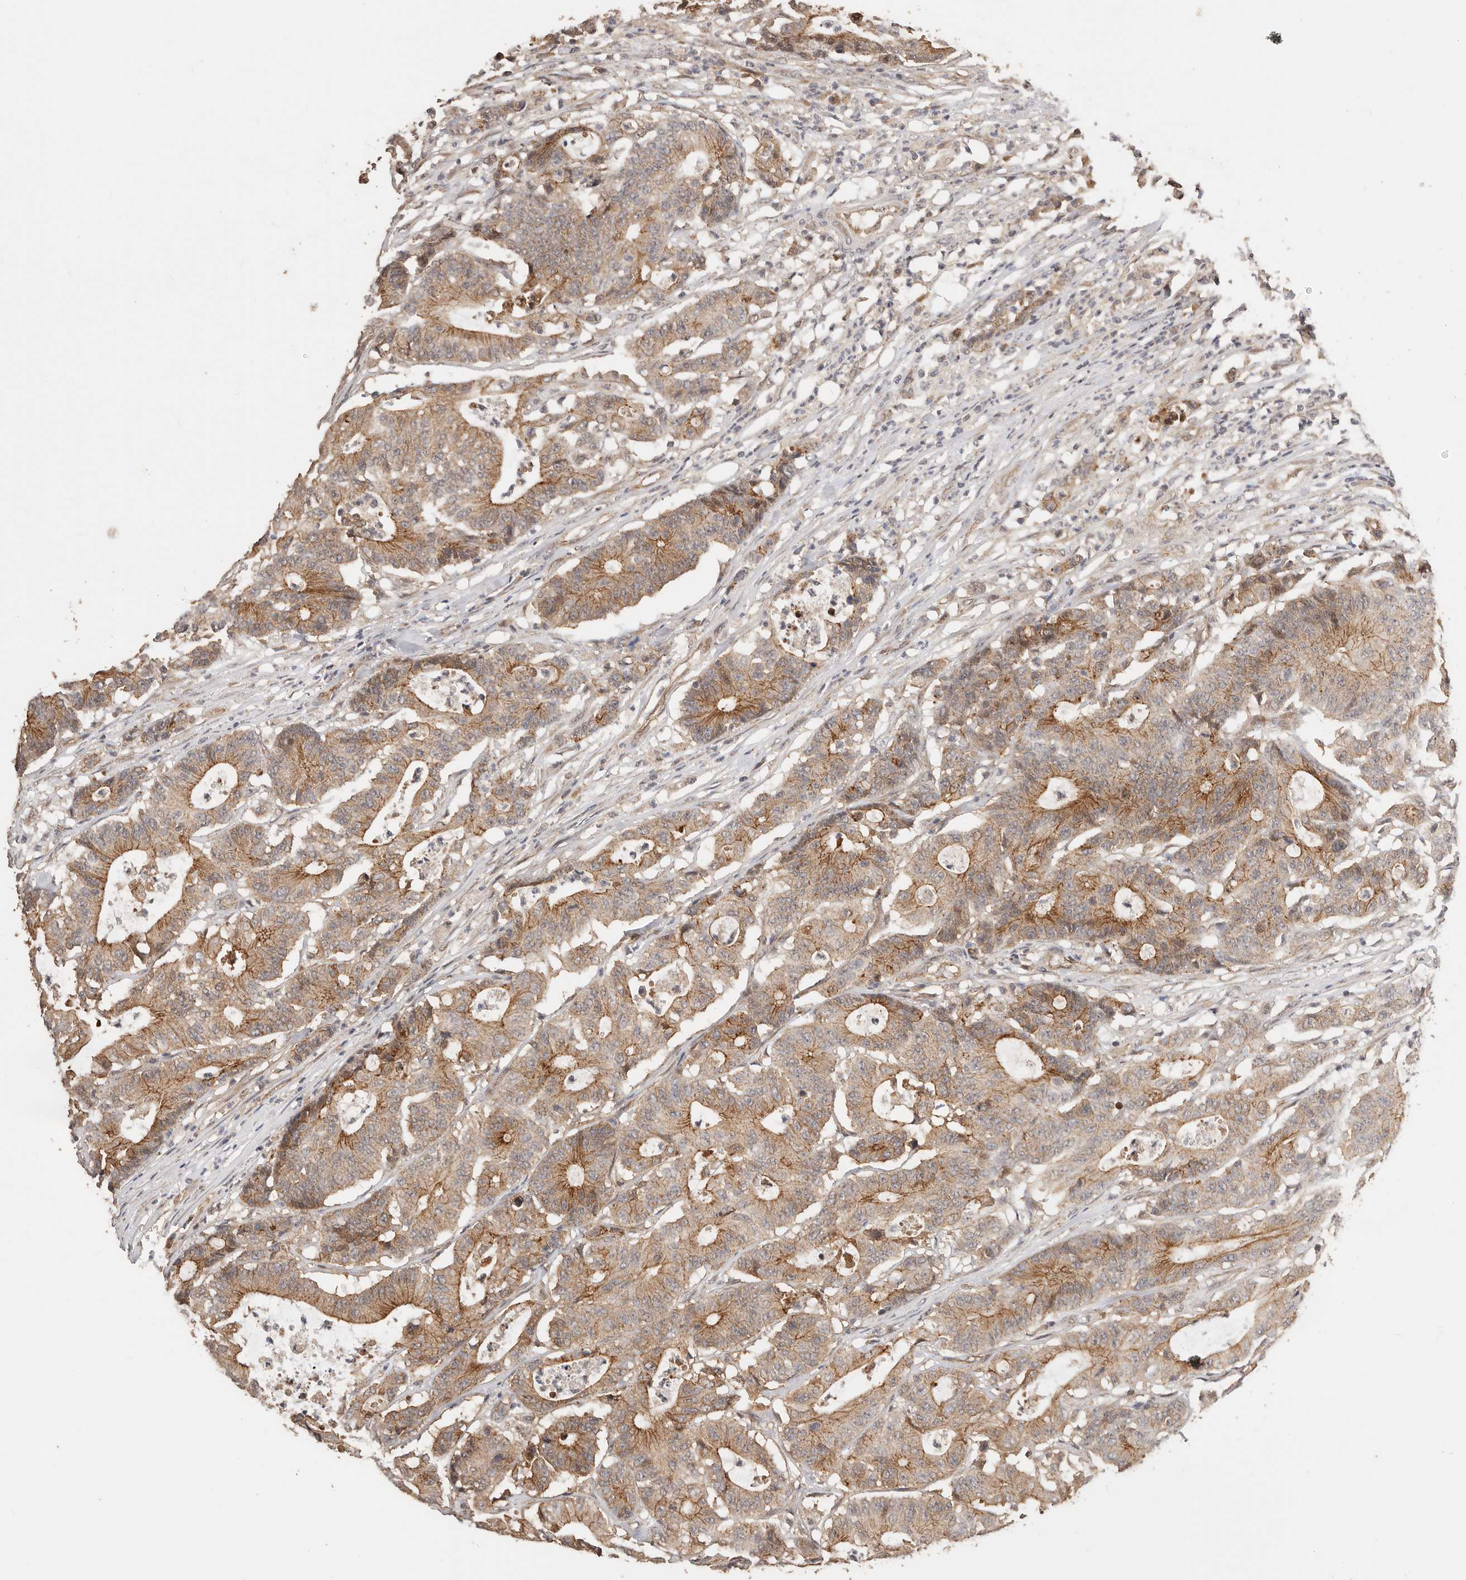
{"staining": {"intensity": "moderate", "quantity": ">75%", "location": "cytoplasmic/membranous"}, "tissue": "colorectal cancer", "cell_type": "Tumor cells", "image_type": "cancer", "snomed": [{"axis": "morphology", "description": "Adenocarcinoma, NOS"}, {"axis": "topography", "description": "Colon"}], "caption": "A brown stain highlights moderate cytoplasmic/membranous expression of a protein in human colorectal cancer (adenocarcinoma) tumor cells.", "gene": "AFDN", "patient": {"sex": "female", "age": 84}}